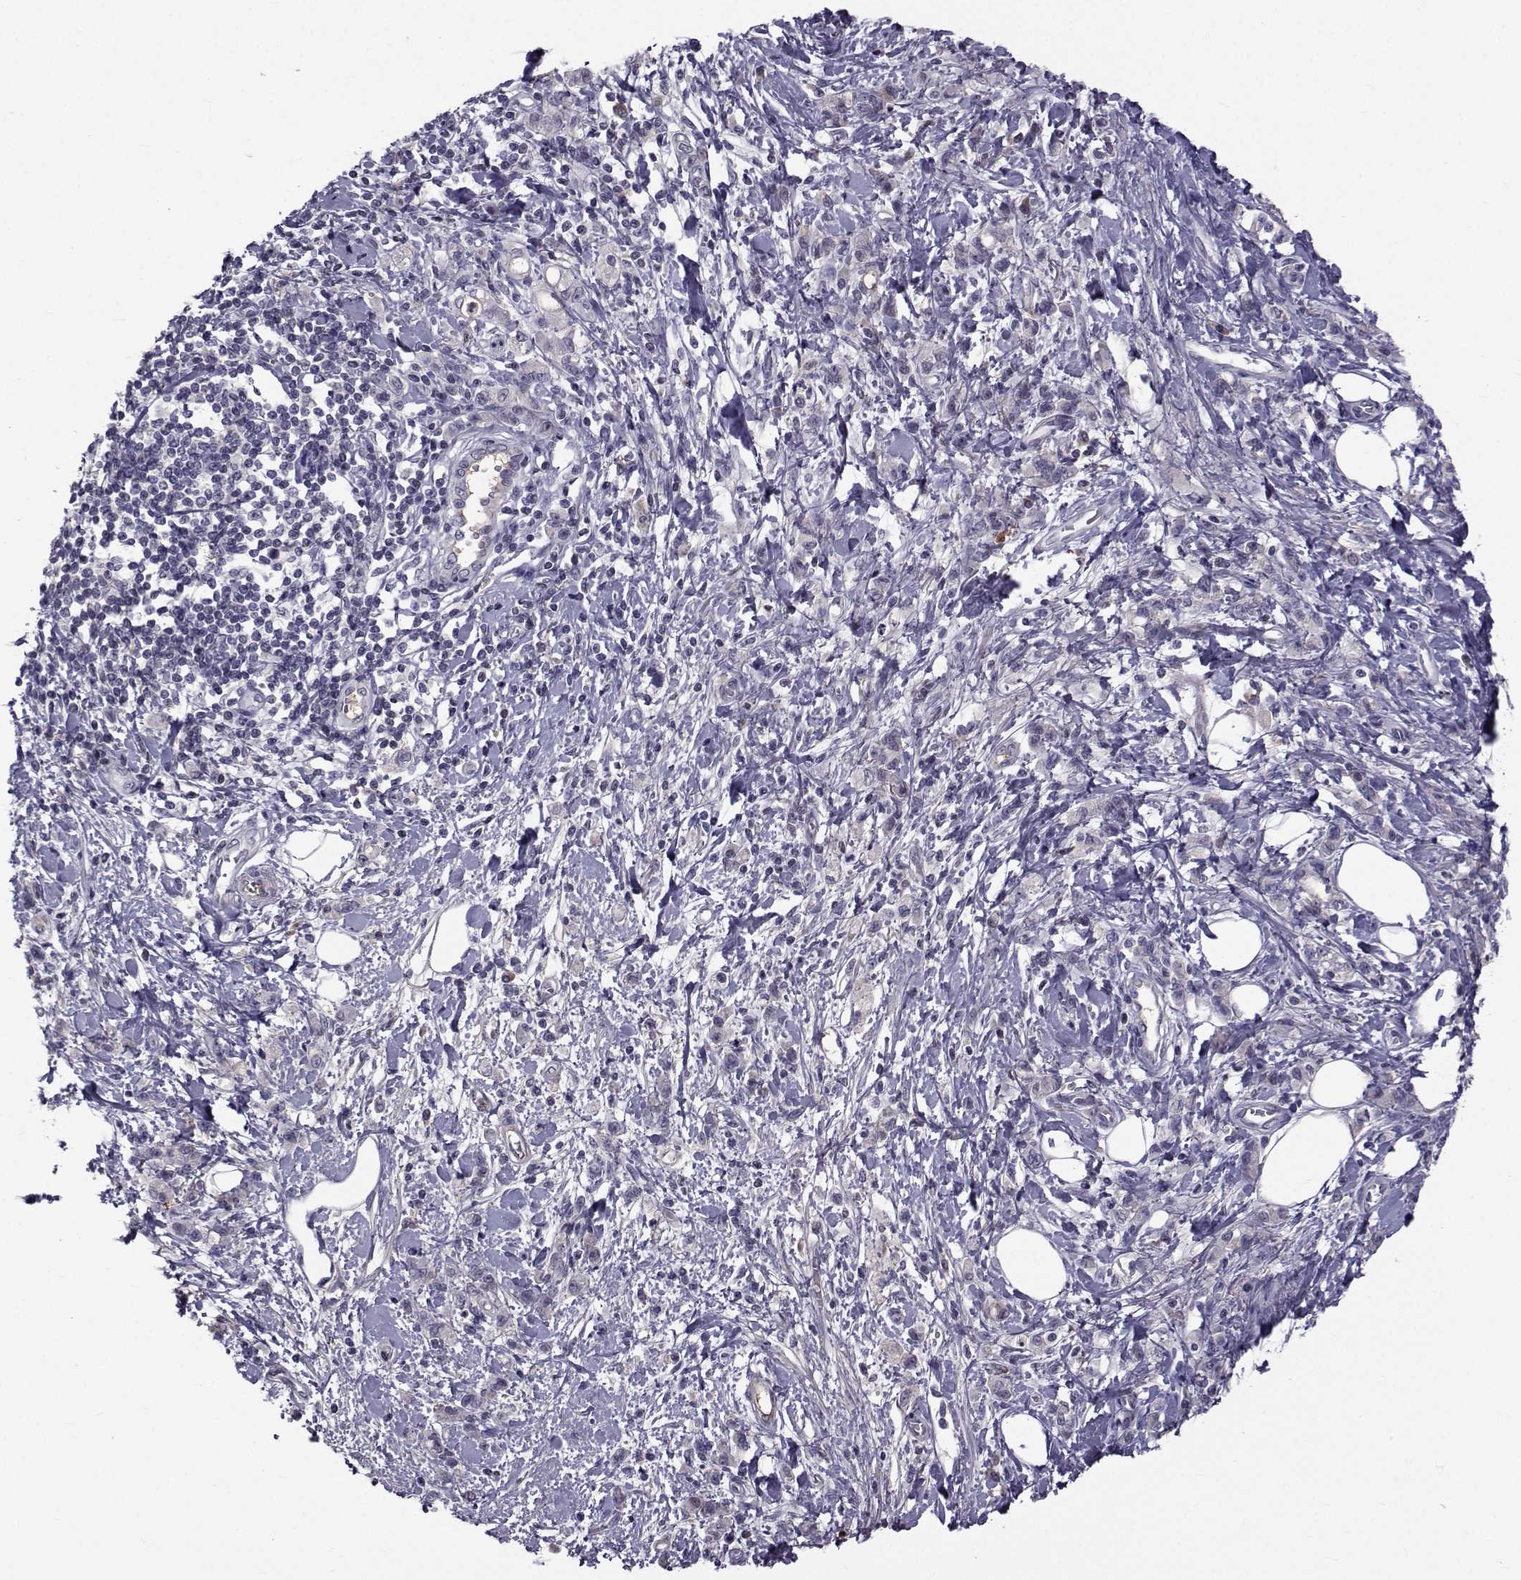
{"staining": {"intensity": "negative", "quantity": "none", "location": "none"}, "tissue": "stomach cancer", "cell_type": "Tumor cells", "image_type": "cancer", "snomed": [{"axis": "morphology", "description": "Adenocarcinoma, NOS"}, {"axis": "topography", "description": "Stomach"}], "caption": "Immunohistochemistry of human adenocarcinoma (stomach) demonstrates no expression in tumor cells.", "gene": "TNFRSF11B", "patient": {"sex": "male", "age": 77}}